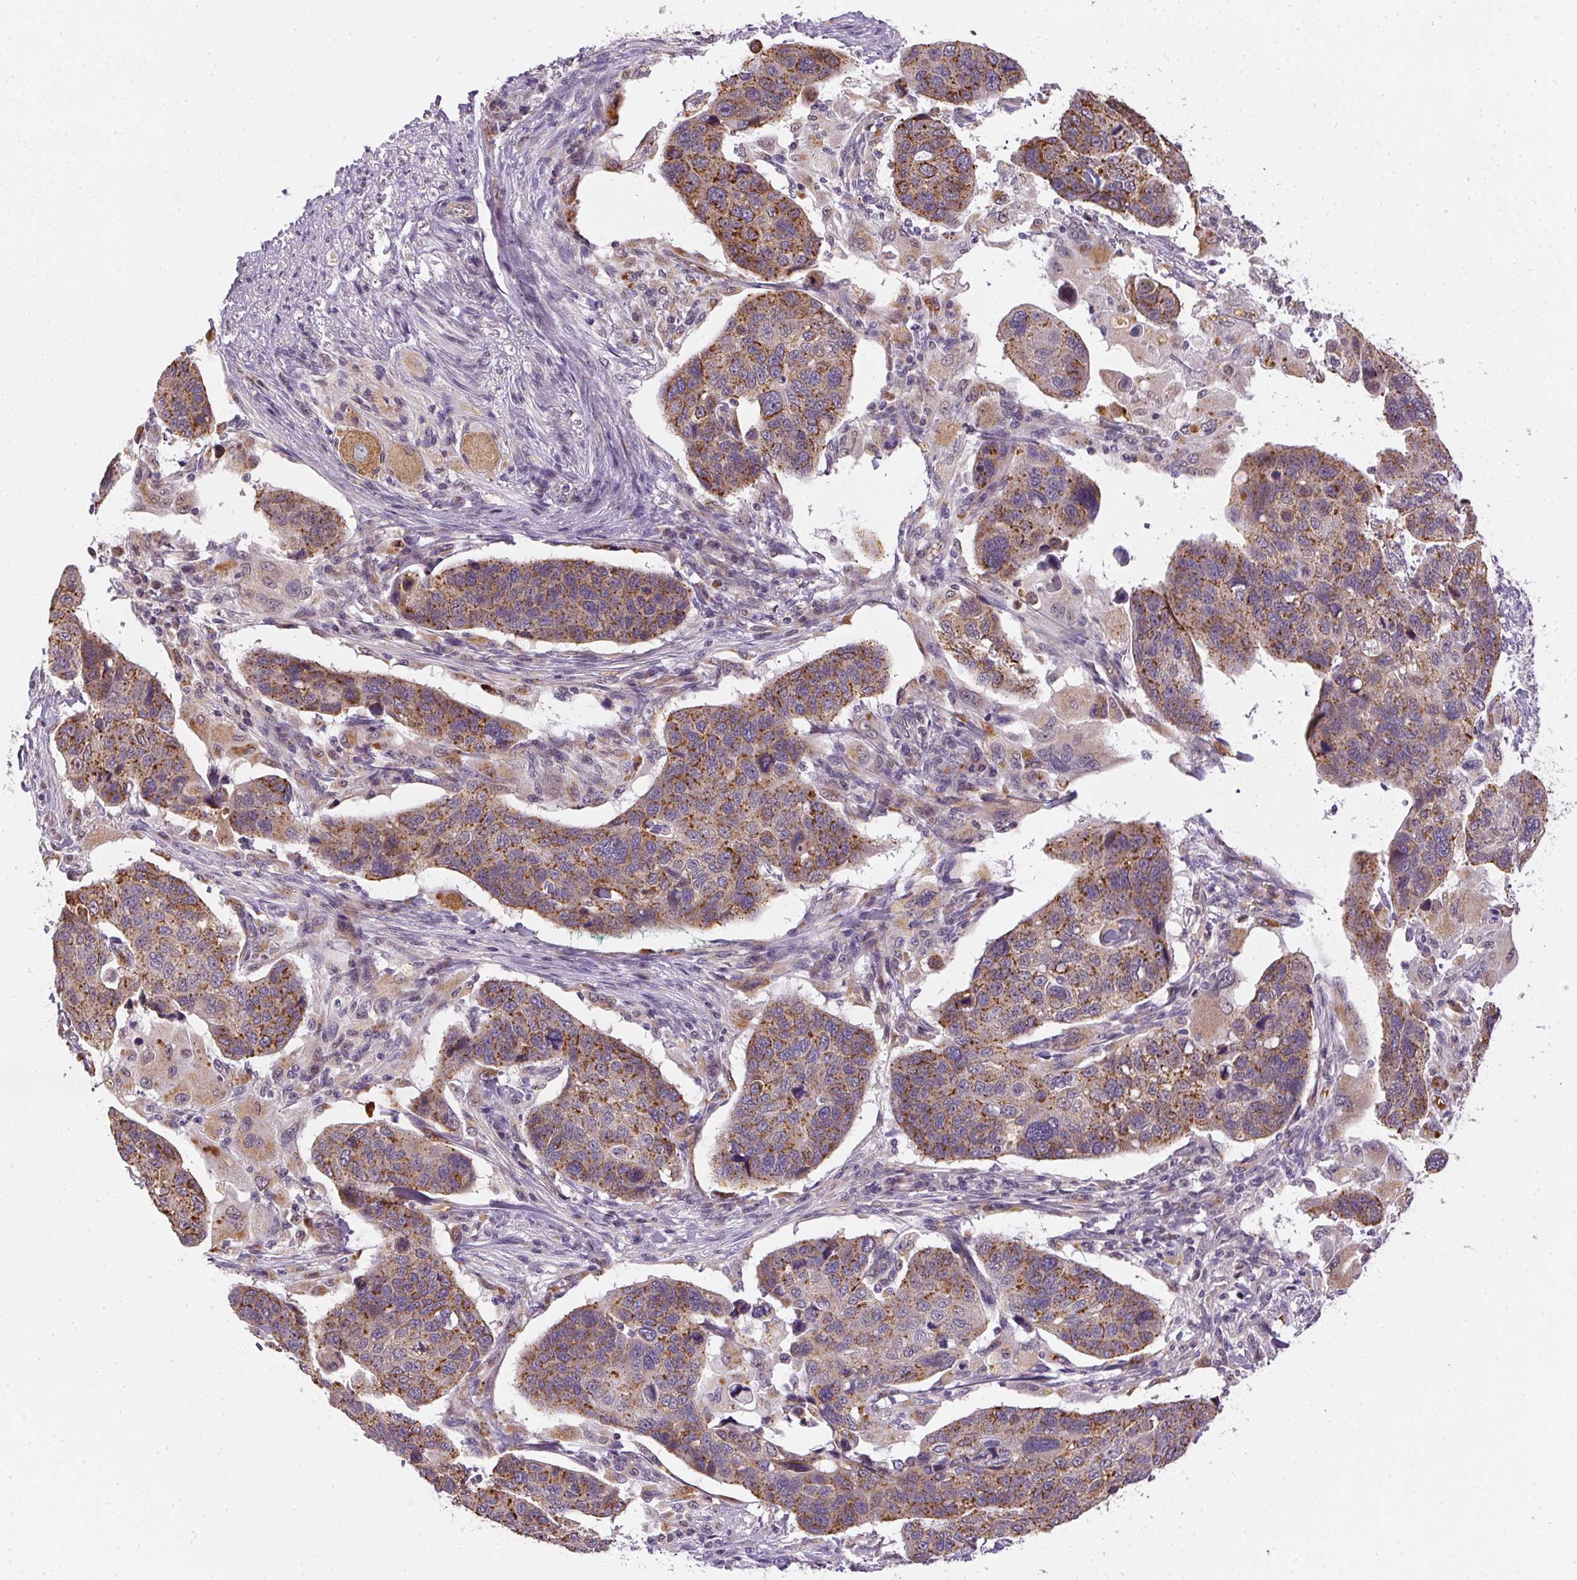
{"staining": {"intensity": "moderate", "quantity": ">75%", "location": "cytoplasmic/membranous"}, "tissue": "lung cancer", "cell_type": "Tumor cells", "image_type": "cancer", "snomed": [{"axis": "morphology", "description": "Squamous cell carcinoma, NOS"}, {"axis": "topography", "description": "Lymph node"}, {"axis": "topography", "description": "Lung"}], "caption": "Immunohistochemical staining of lung squamous cell carcinoma exhibits moderate cytoplasmic/membranous protein staining in about >75% of tumor cells. (IHC, brightfield microscopy, high magnification).", "gene": "METTL13", "patient": {"sex": "male", "age": 61}}